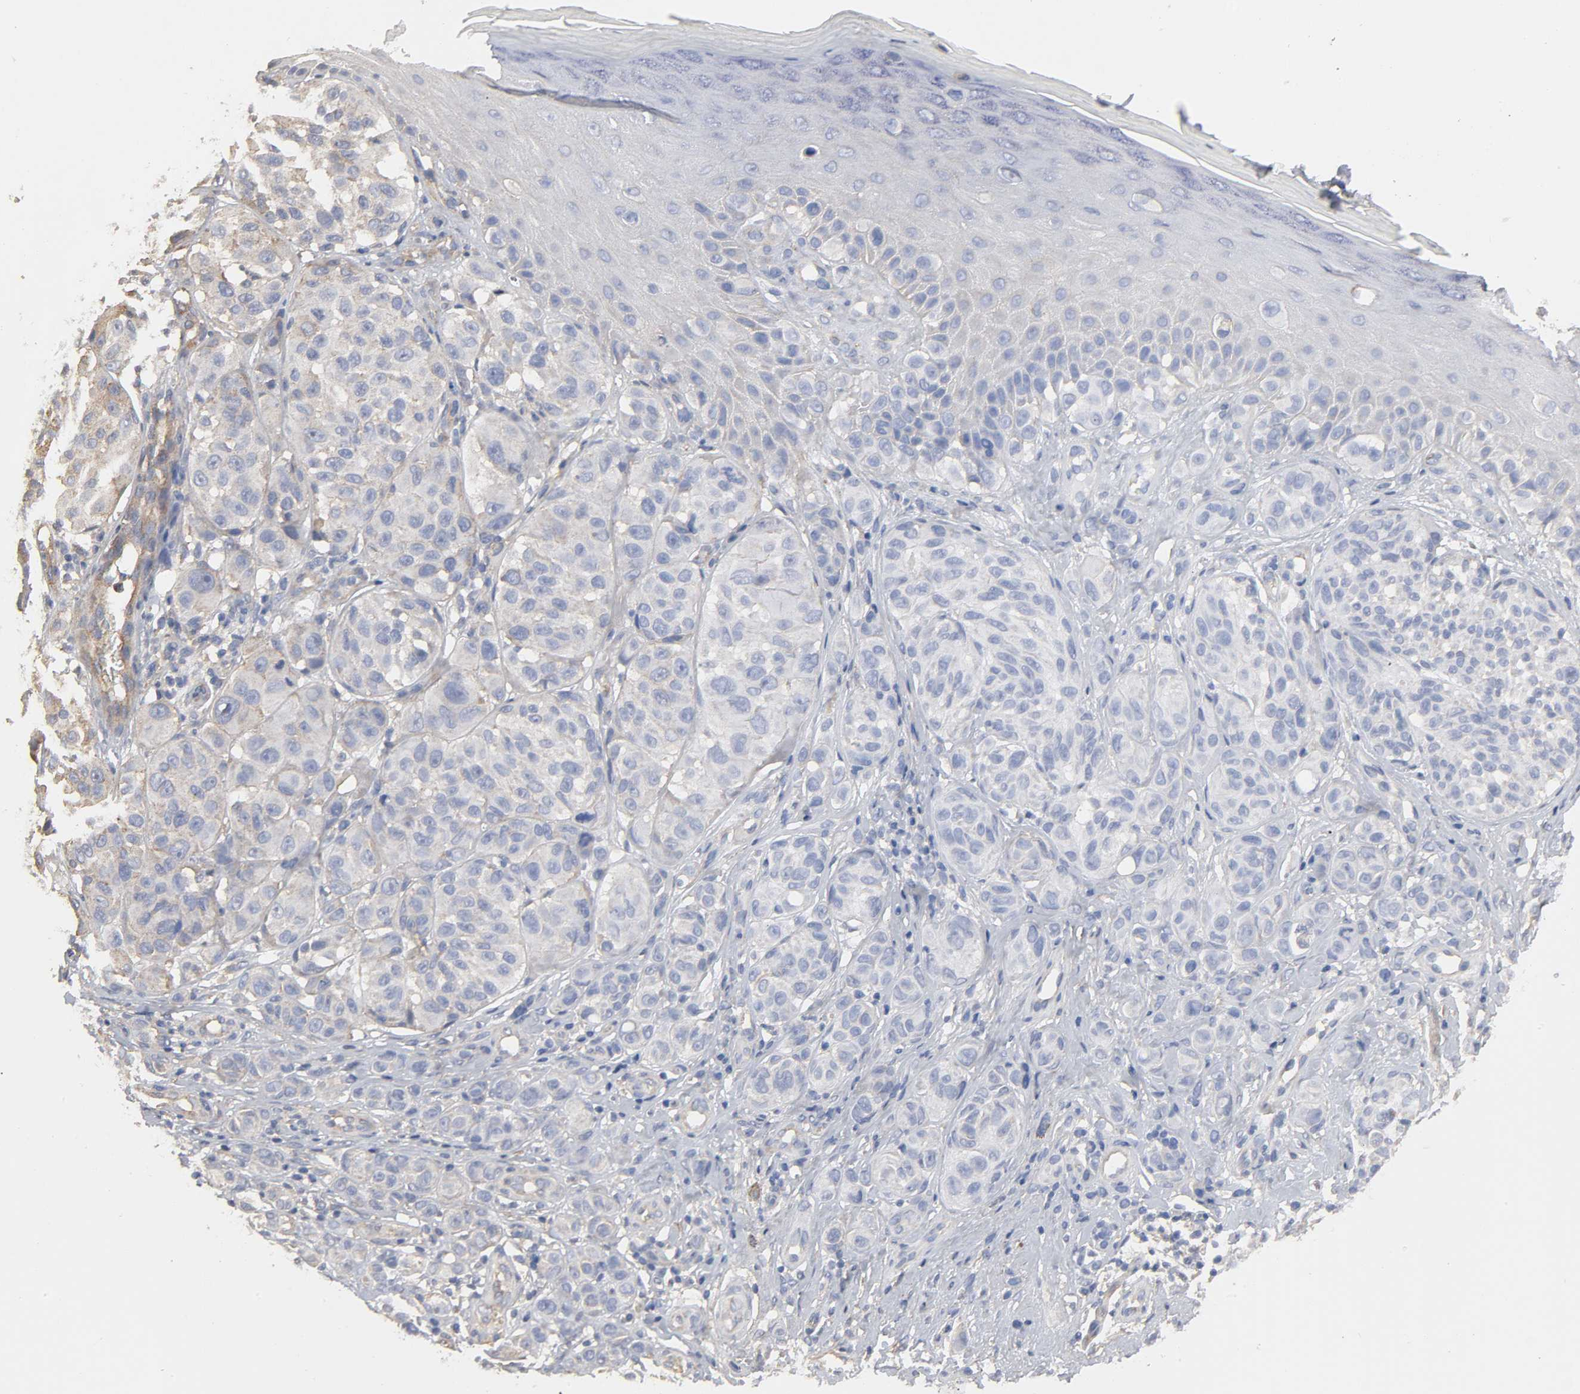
{"staining": {"intensity": "moderate", "quantity": ">75%", "location": "cytoplasmic/membranous"}, "tissue": "melanoma", "cell_type": "Tumor cells", "image_type": "cancer", "snomed": [{"axis": "morphology", "description": "Malignant melanoma, NOS"}, {"axis": "topography", "description": "Skin"}], "caption": "Malignant melanoma stained for a protein (brown) shows moderate cytoplasmic/membranous positive positivity in about >75% of tumor cells.", "gene": "SH3GLB1", "patient": {"sex": "male", "age": 57}}